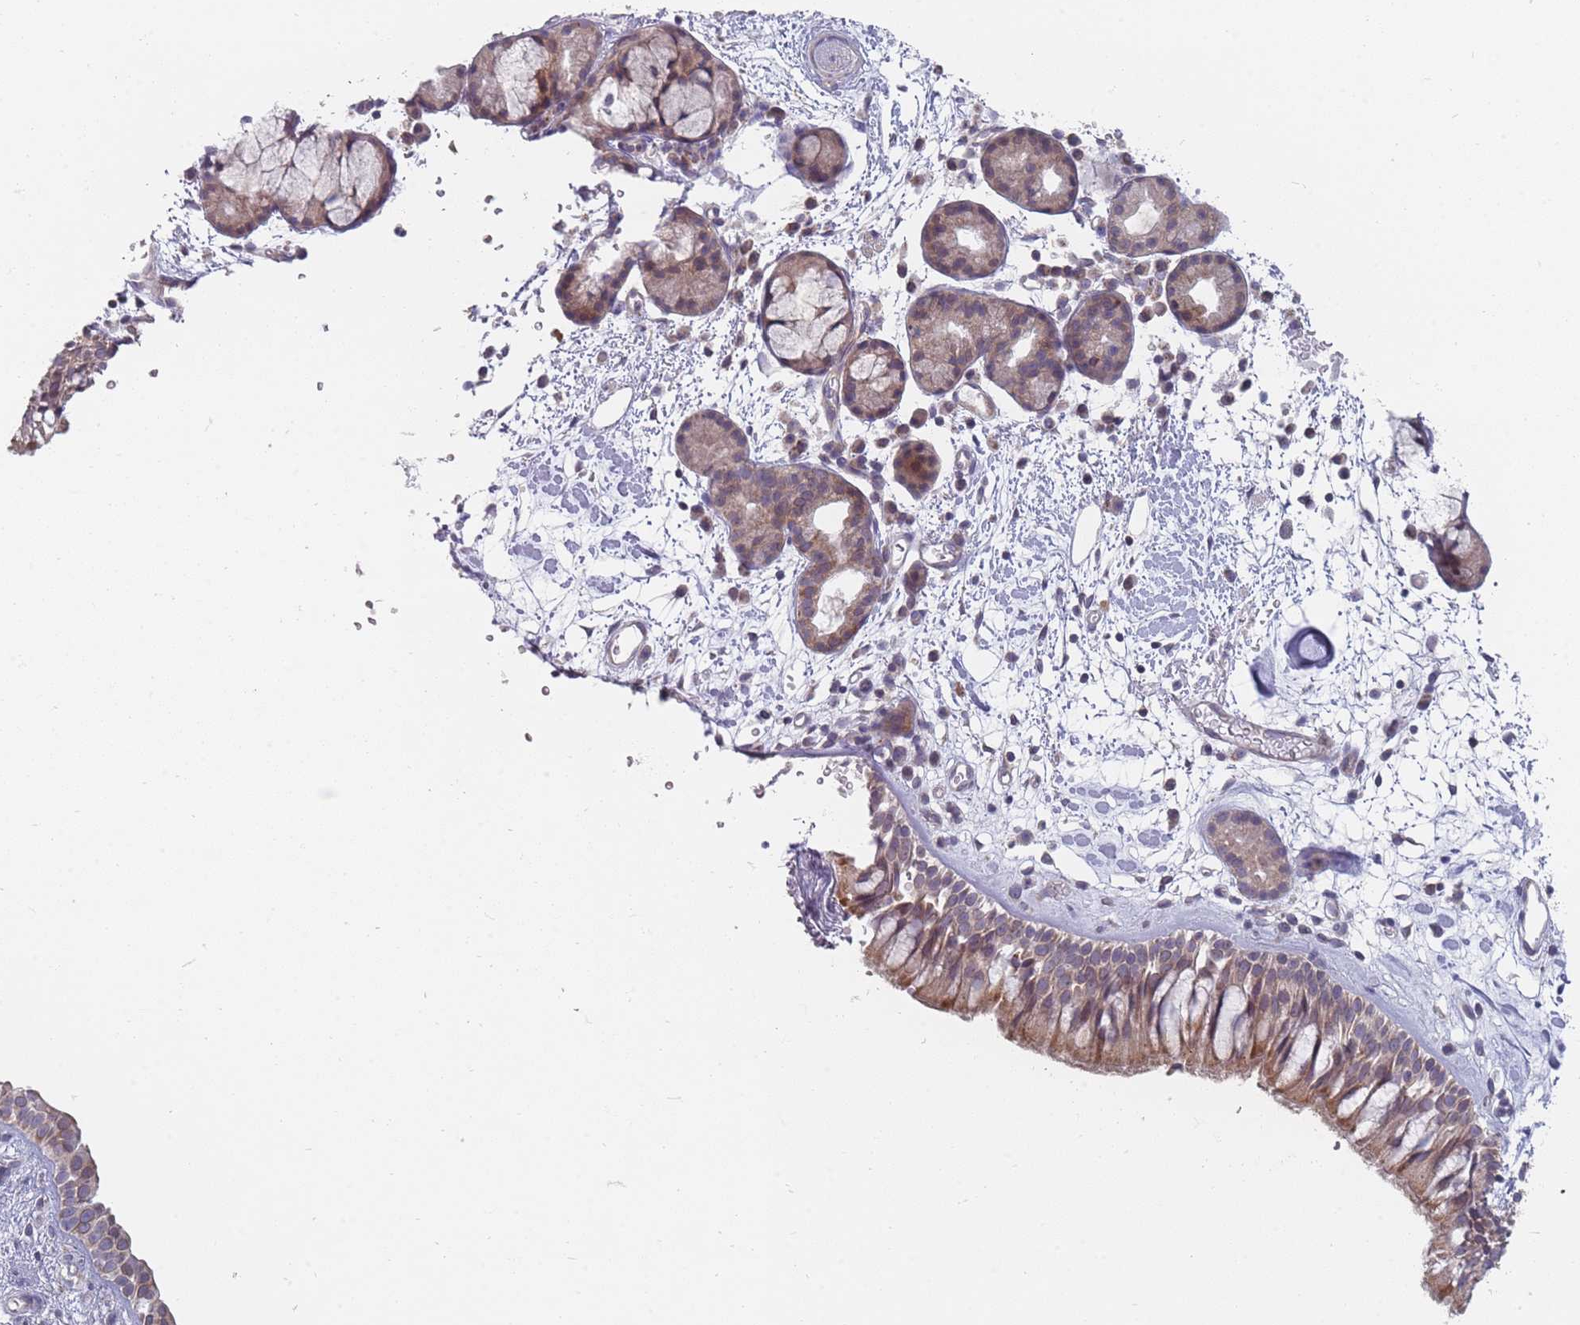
{"staining": {"intensity": "moderate", "quantity": ">75%", "location": "cytoplasmic/membranous"}, "tissue": "nasopharynx", "cell_type": "Respiratory epithelial cells", "image_type": "normal", "snomed": [{"axis": "morphology", "description": "Normal tissue, NOS"}, {"axis": "topography", "description": "Nasopharynx"}], "caption": "Benign nasopharynx shows moderate cytoplasmic/membranous positivity in about >75% of respiratory epithelial cells, visualized by immunohistochemistry.", "gene": "PCDH12", "patient": {"sex": "male", "age": 65}}